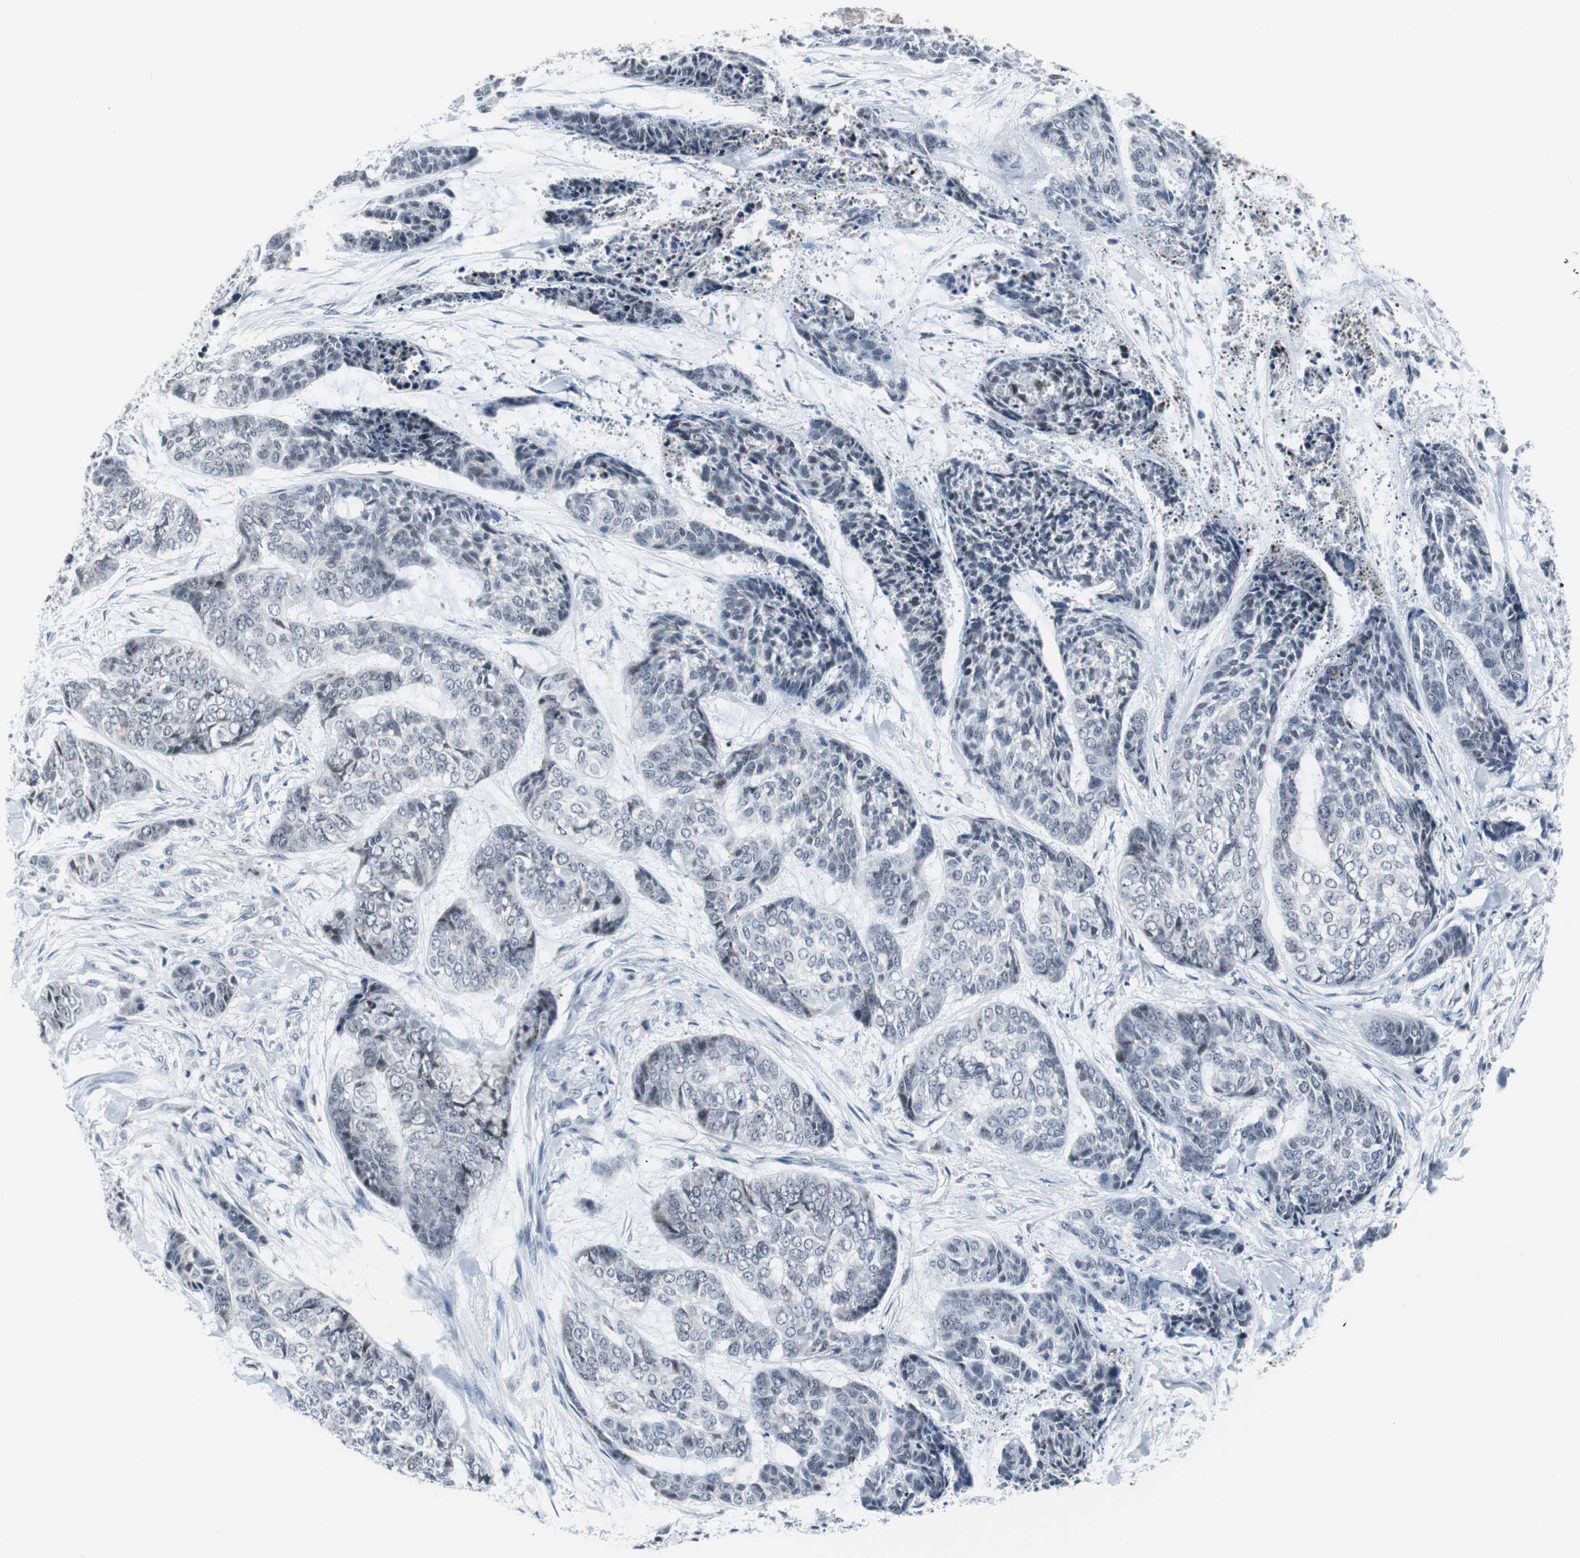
{"staining": {"intensity": "negative", "quantity": "none", "location": "none"}, "tissue": "skin cancer", "cell_type": "Tumor cells", "image_type": "cancer", "snomed": [{"axis": "morphology", "description": "Basal cell carcinoma"}, {"axis": "topography", "description": "Skin"}], "caption": "Tumor cells show no significant protein positivity in skin cancer (basal cell carcinoma). (IHC, brightfield microscopy, high magnification).", "gene": "DOK1", "patient": {"sex": "female", "age": 64}}